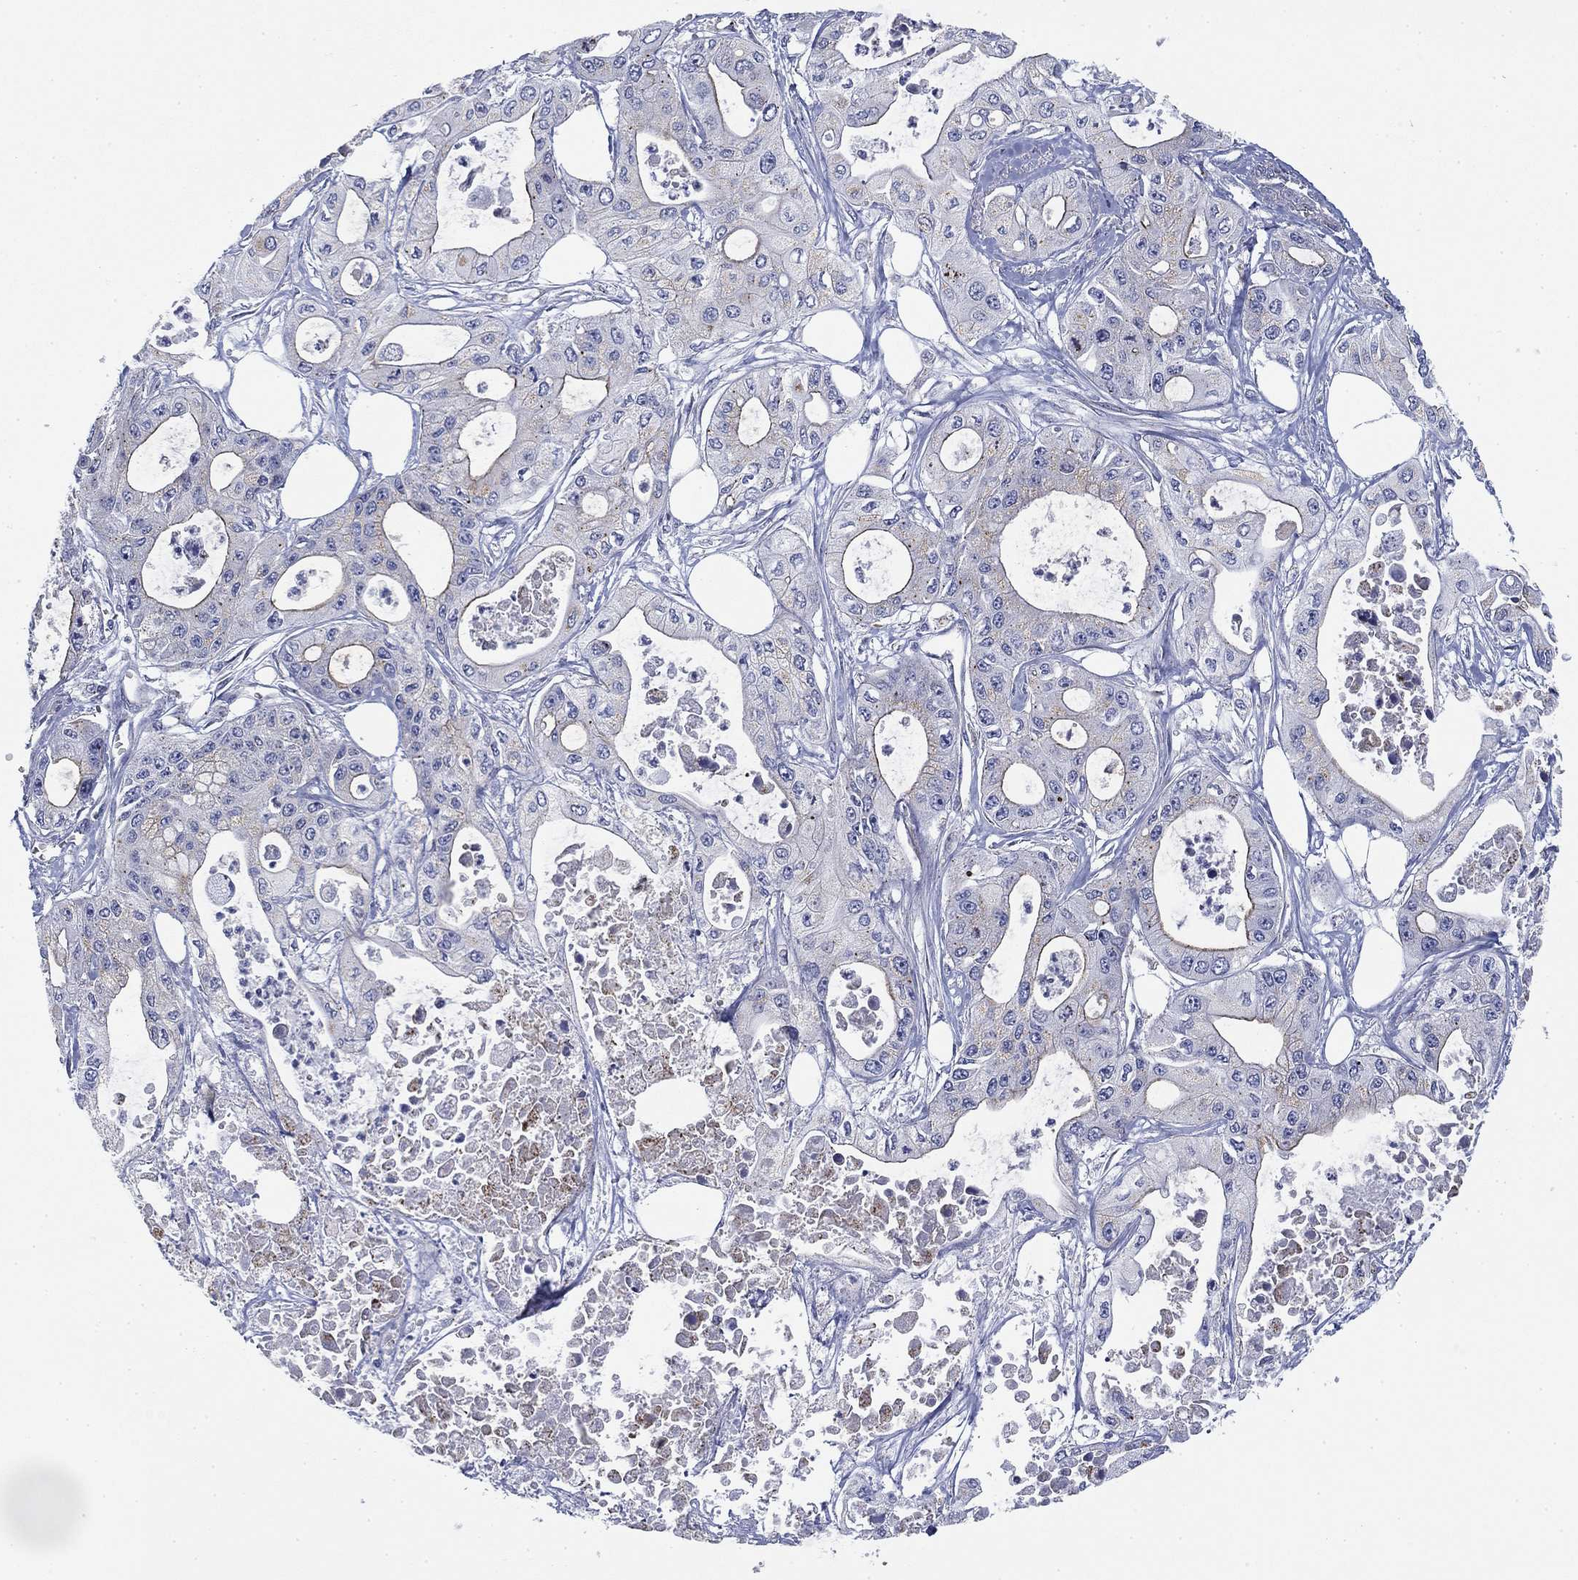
{"staining": {"intensity": "negative", "quantity": "none", "location": "none"}, "tissue": "pancreatic cancer", "cell_type": "Tumor cells", "image_type": "cancer", "snomed": [{"axis": "morphology", "description": "Adenocarcinoma, NOS"}, {"axis": "topography", "description": "Pancreas"}], "caption": "The immunohistochemistry histopathology image has no significant positivity in tumor cells of pancreatic cancer tissue.", "gene": "NACAD", "patient": {"sex": "male", "age": 70}}